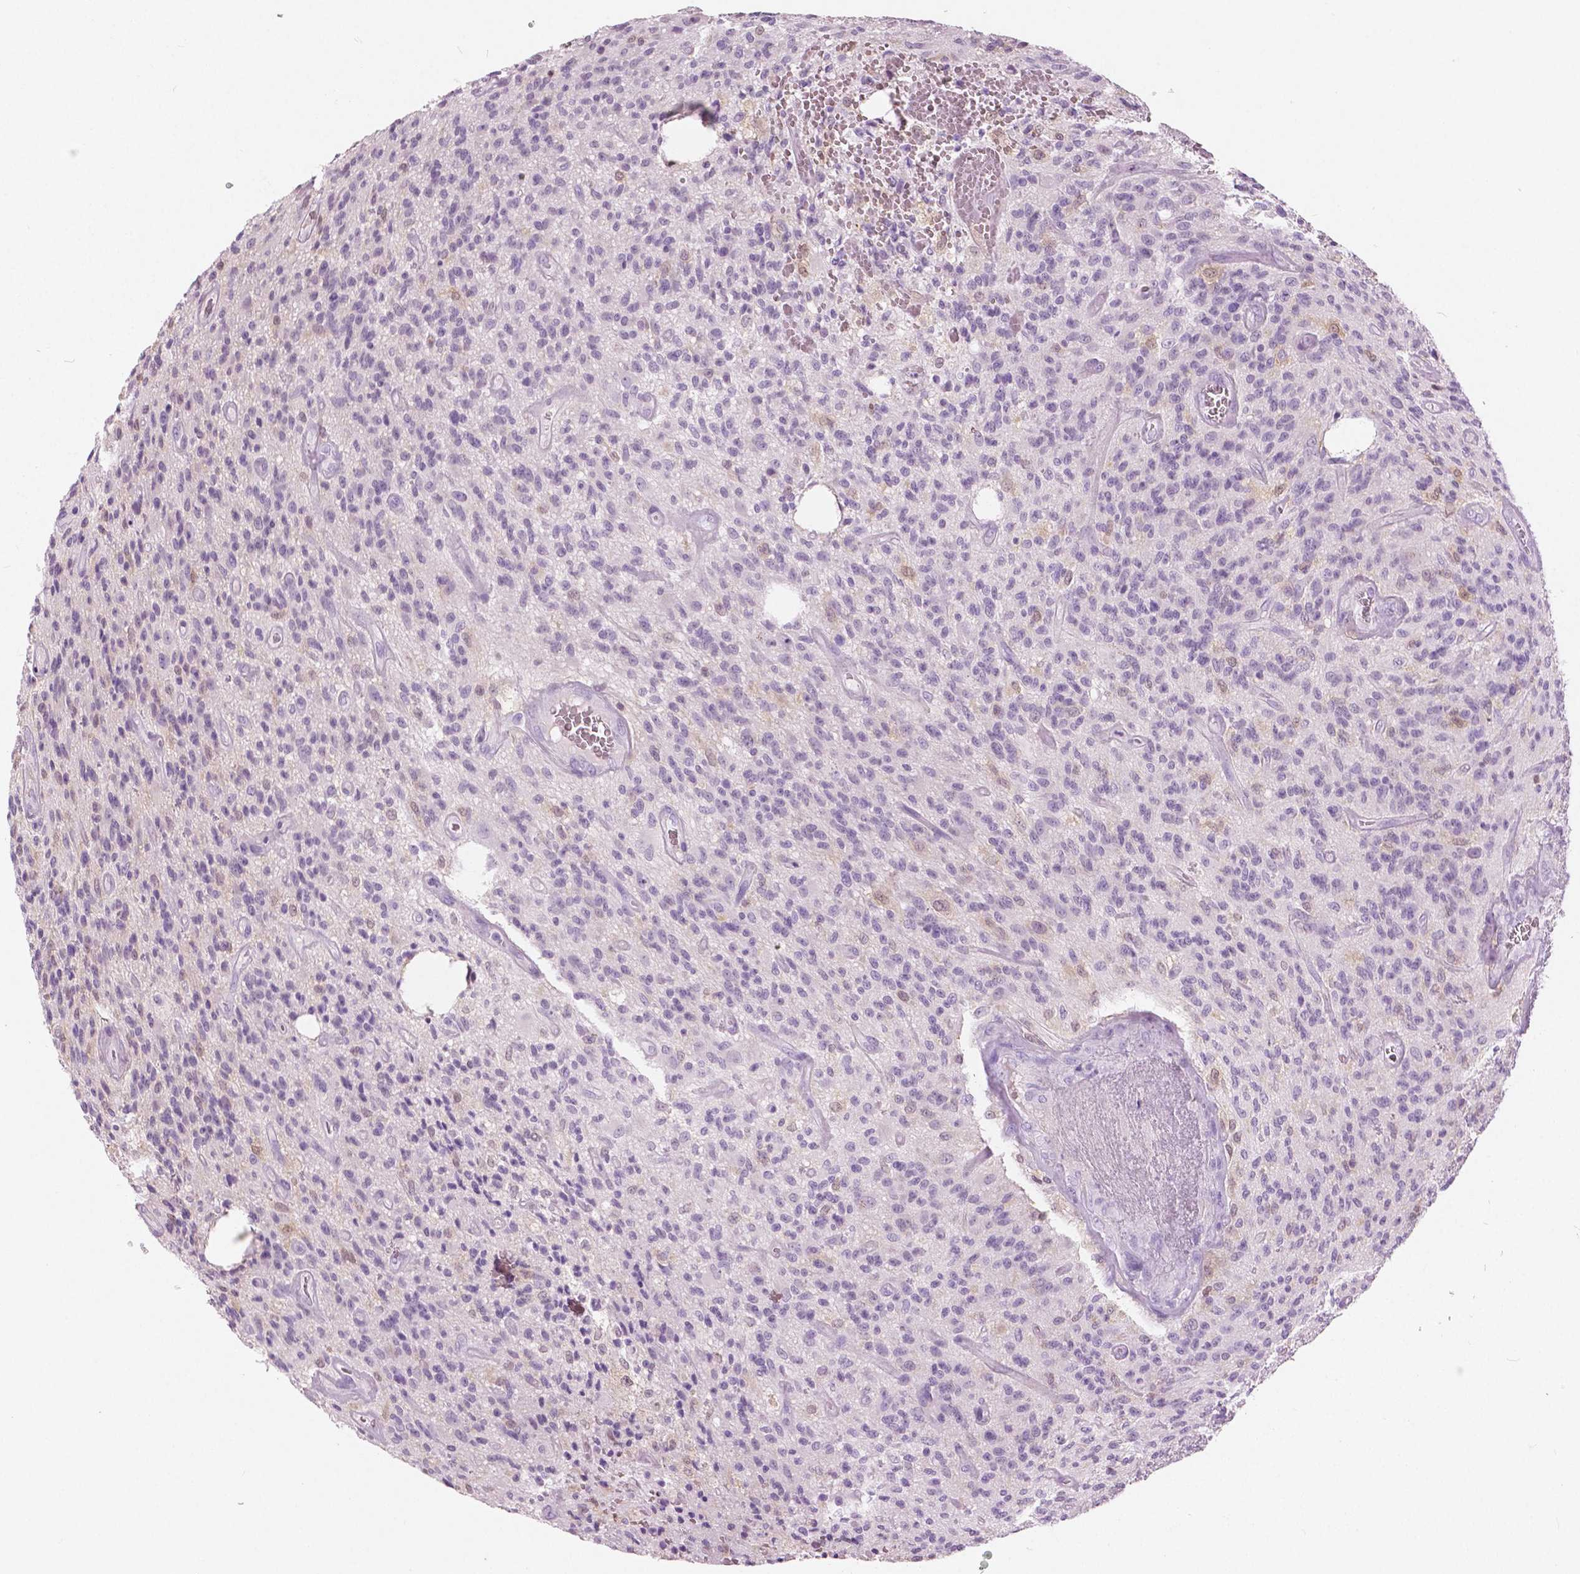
{"staining": {"intensity": "negative", "quantity": "none", "location": "none"}, "tissue": "glioma", "cell_type": "Tumor cells", "image_type": "cancer", "snomed": [{"axis": "morphology", "description": "Glioma, malignant, High grade"}, {"axis": "topography", "description": "Brain"}], "caption": "Micrograph shows no significant protein expression in tumor cells of glioma.", "gene": "GALM", "patient": {"sex": "male", "age": 76}}